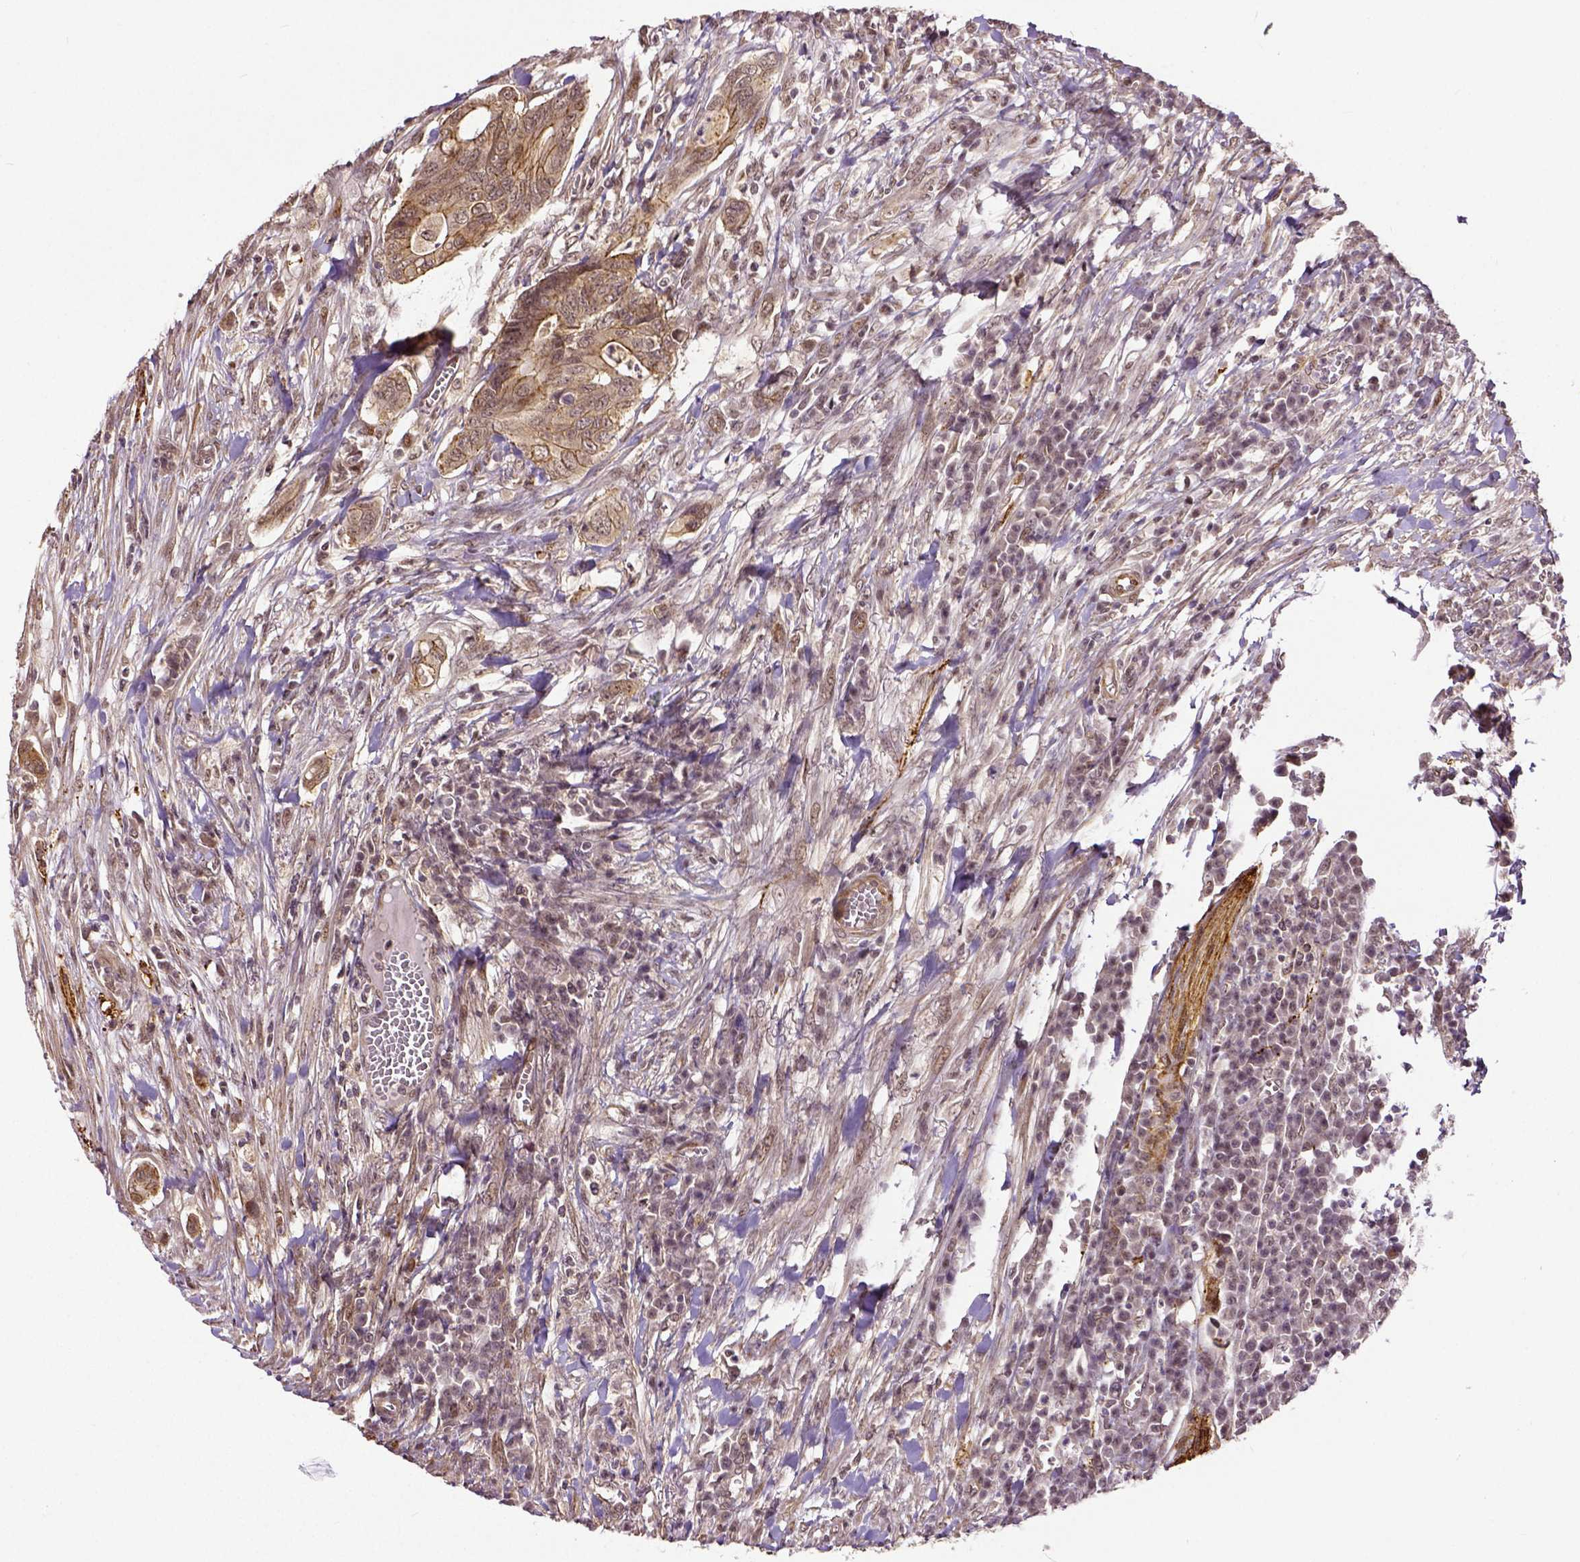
{"staining": {"intensity": "weak", "quantity": ">75%", "location": "cytoplasmic/membranous"}, "tissue": "colorectal cancer", "cell_type": "Tumor cells", "image_type": "cancer", "snomed": [{"axis": "morphology", "description": "Adenocarcinoma, NOS"}, {"axis": "topography", "description": "Colon"}], "caption": "High-power microscopy captured an IHC micrograph of colorectal cancer, revealing weak cytoplasmic/membranous expression in about >75% of tumor cells.", "gene": "DICER1", "patient": {"sex": "male", "age": 65}}